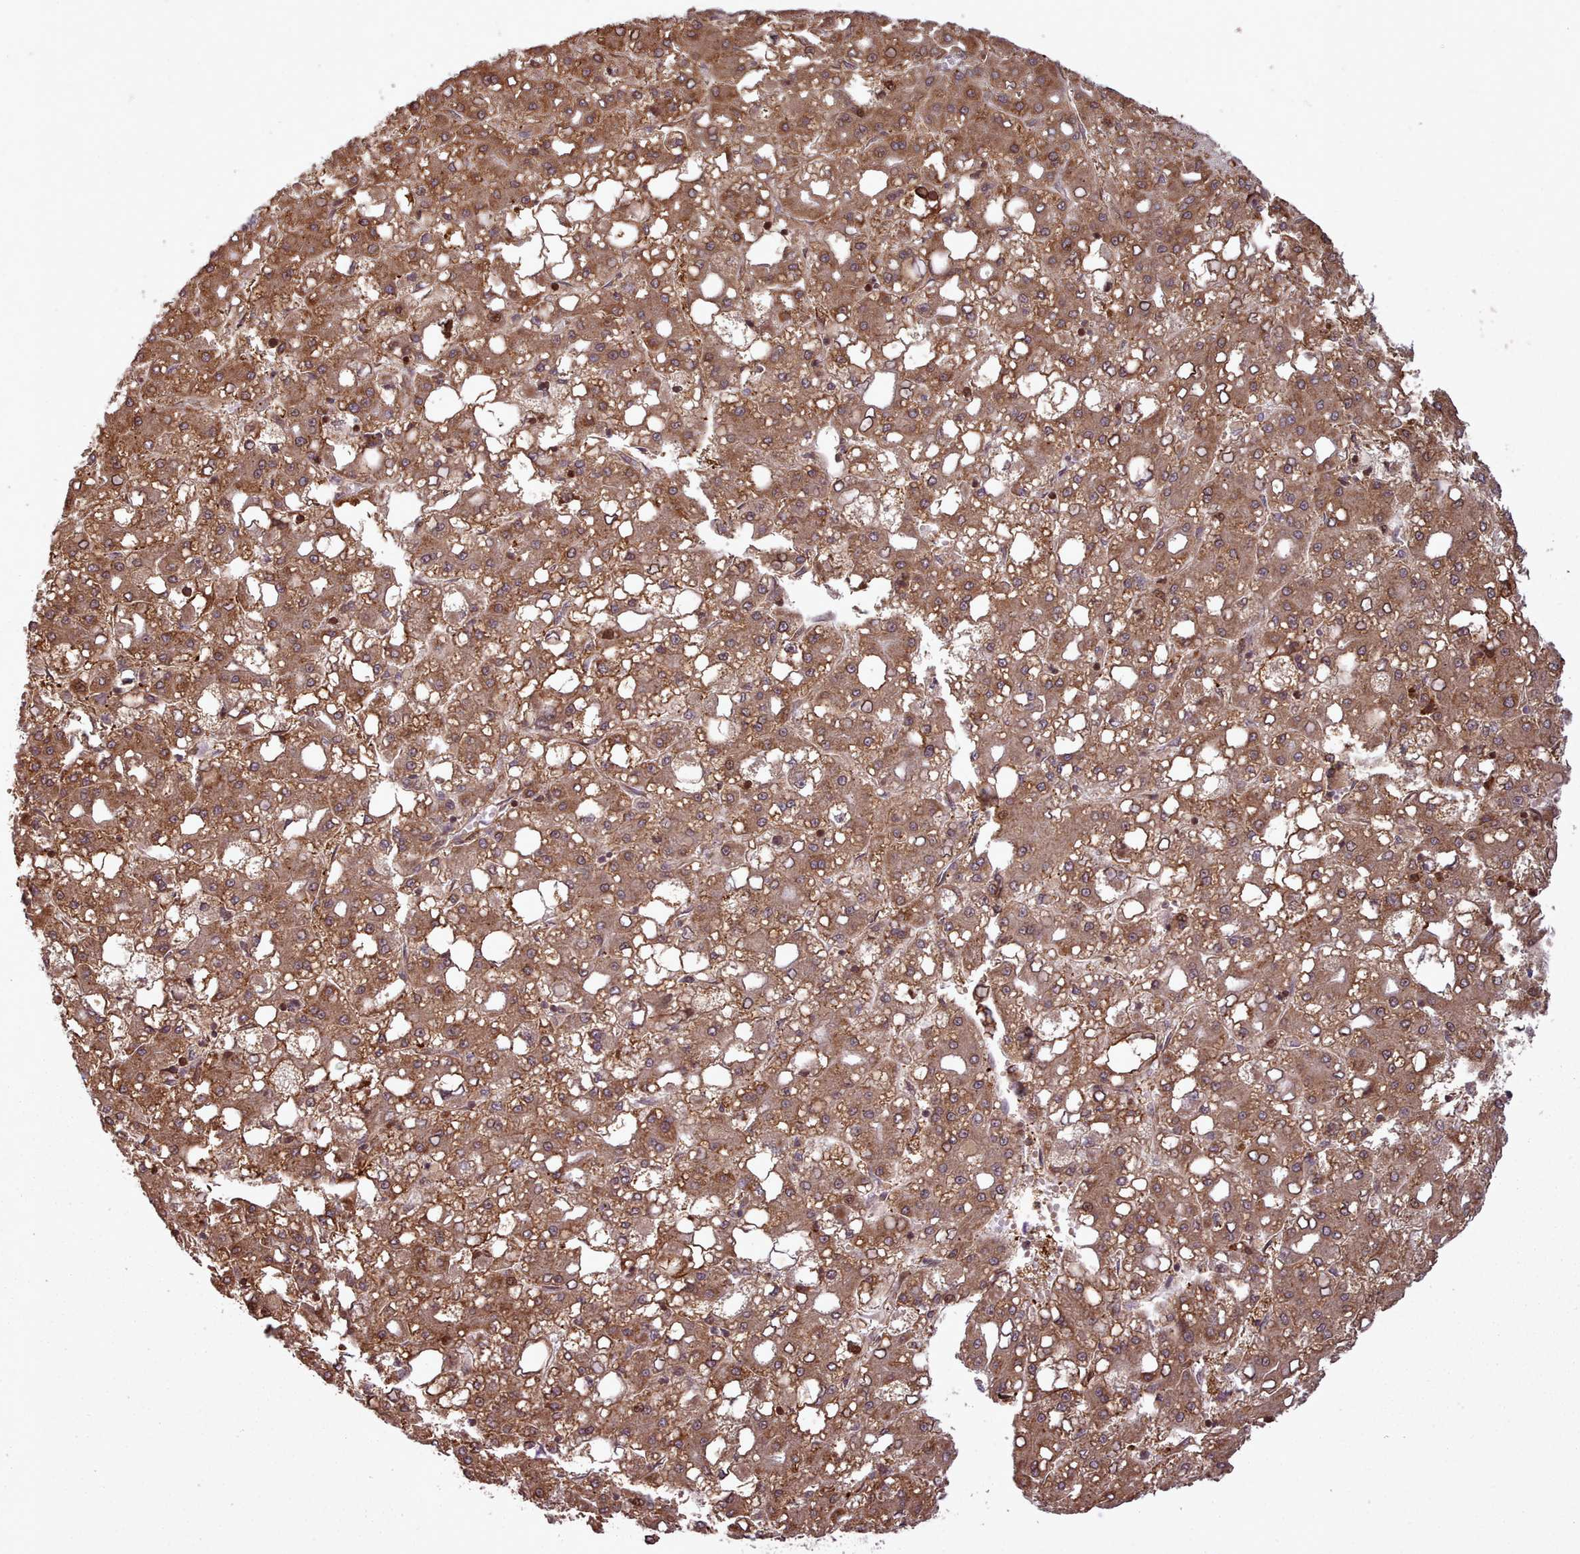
{"staining": {"intensity": "moderate", "quantity": ">75%", "location": "cytoplasmic/membranous"}, "tissue": "liver cancer", "cell_type": "Tumor cells", "image_type": "cancer", "snomed": [{"axis": "morphology", "description": "Carcinoma, Hepatocellular, NOS"}, {"axis": "topography", "description": "Liver"}], "caption": "Tumor cells exhibit medium levels of moderate cytoplasmic/membranous staining in about >75% of cells in human liver cancer.", "gene": "NLRP7", "patient": {"sex": "male", "age": 65}}